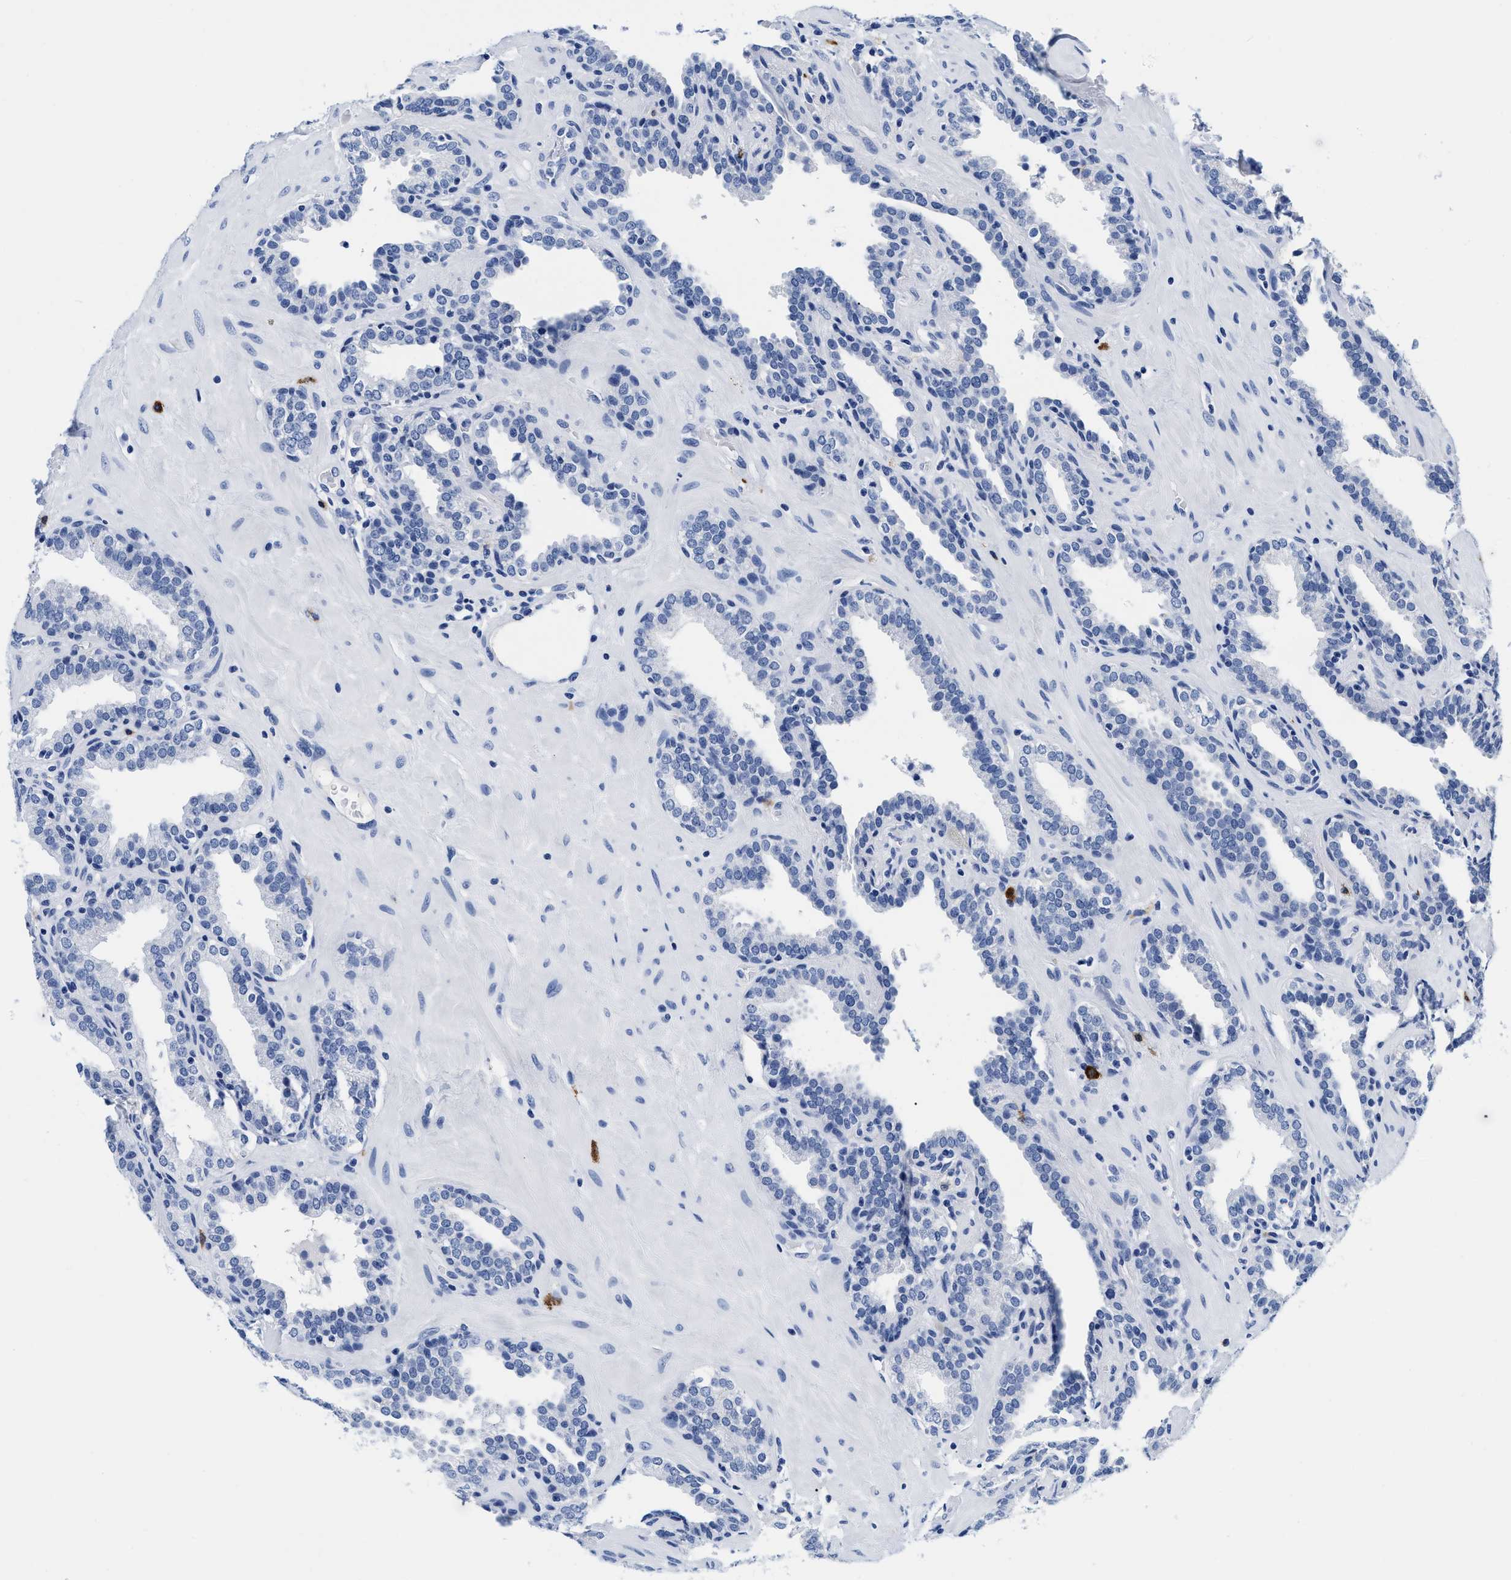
{"staining": {"intensity": "negative", "quantity": "none", "location": "none"}, "tissue": "prostate", "cell_type": "Glandular cells", "image_type": "normal", "snomed": [{"axis": "morphology", "description": "Normal tissue, NOS"}, {"axis": "topography", "description": "Prostate"}], "caption": "DAB immunohistochemical staining of unremarkable human prostate demonstrates no significant staining in glandular cells.", "gene": "CER1", "patient": {"sex": "male", "age": 51}}